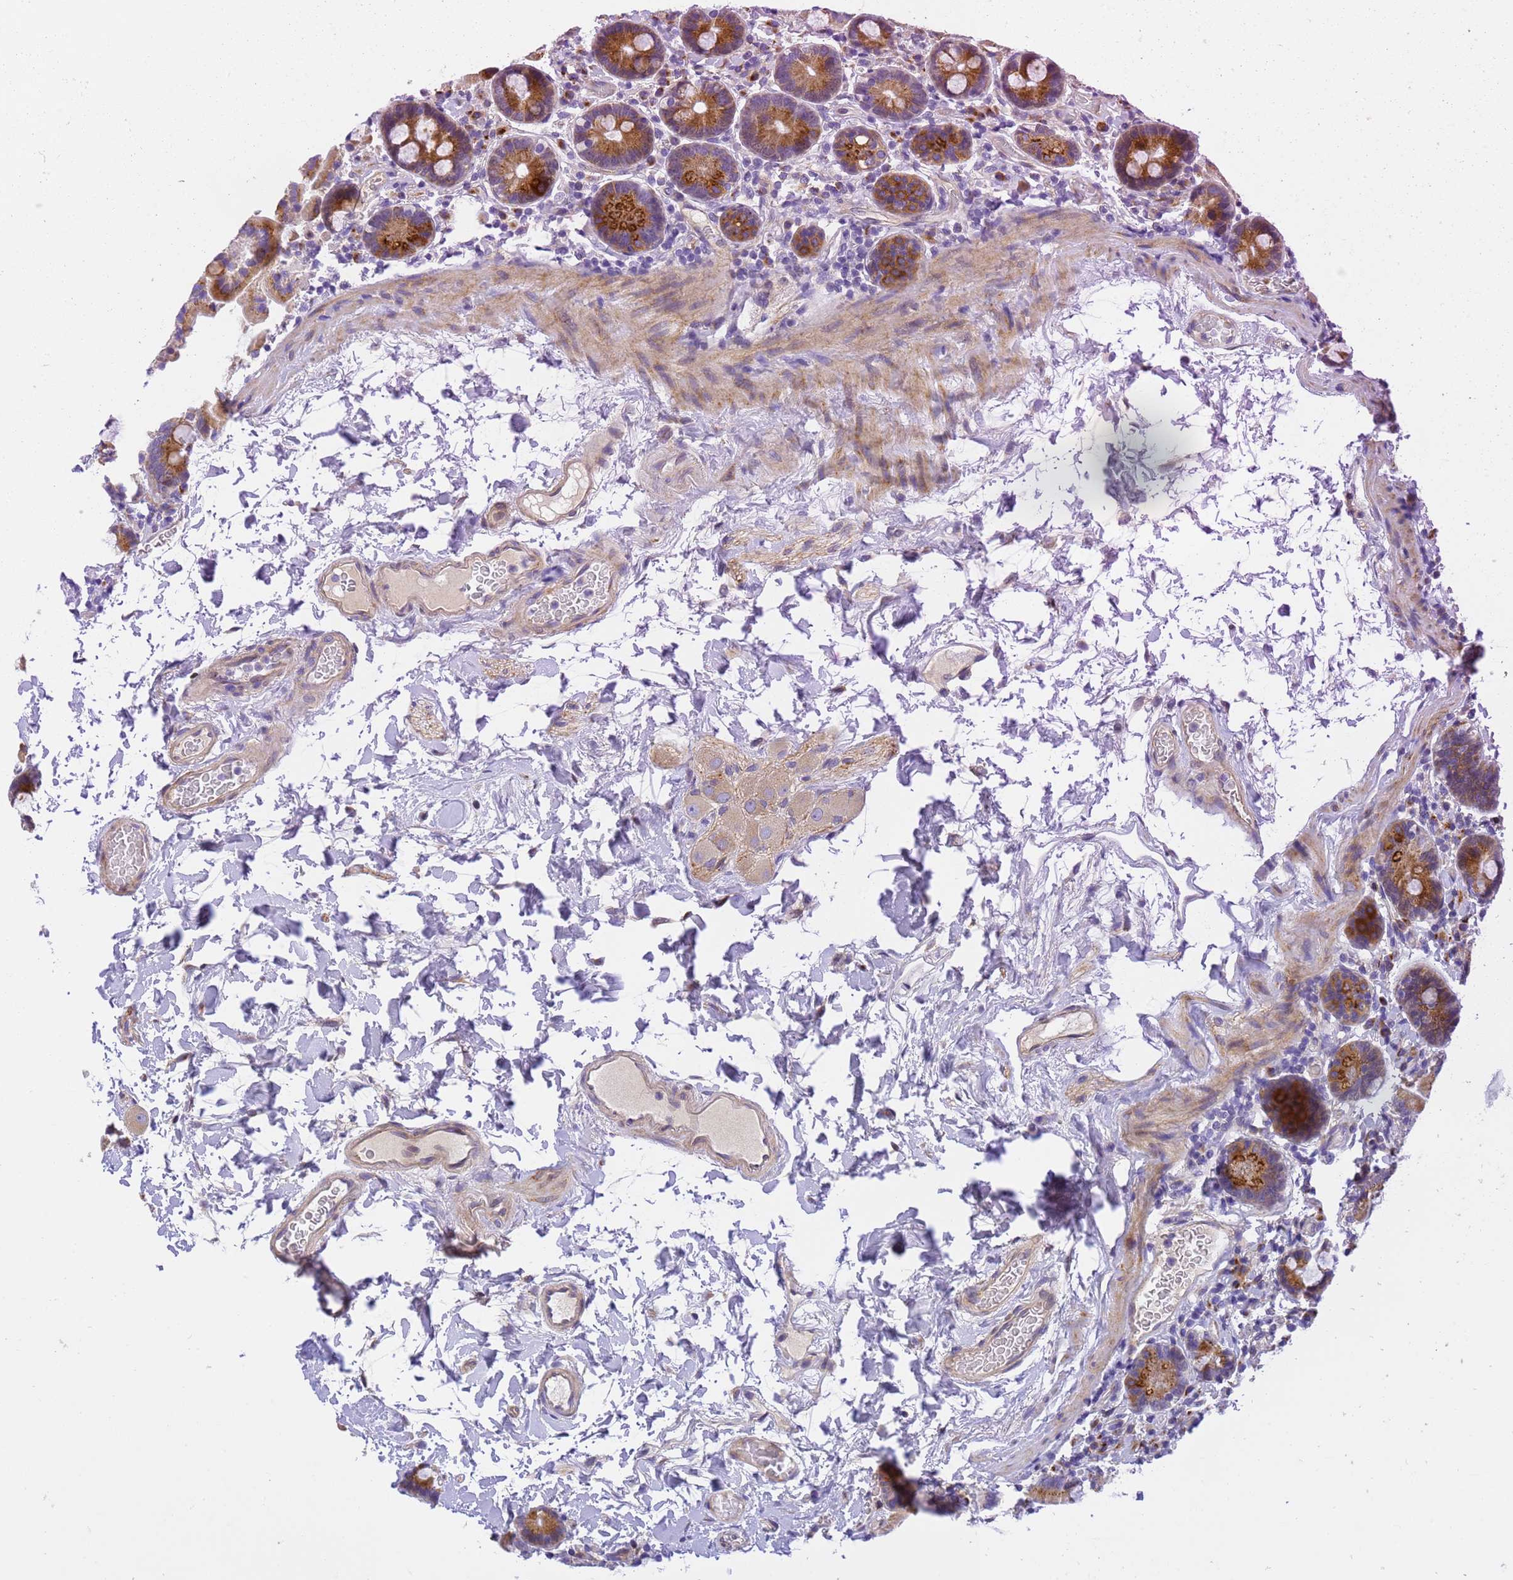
{"staining": {"intensity": "strong", "quantity": ">75%", "location": "cytoplasmic/membranous"}, "tissue": "duodenum", "cell_type": "Glandular cells", "image_type": "normal", "snomed": [{"axis": "morphology", "description": "Normal tissue, NOS"}, {"axis": "topography", "description": "Duodenum"}], "caption": "Protein expression analysis of benign human duodenum reveals strong cytoplasmic/membranous staining in approximately >75% of glandular cells. The staining was performed using DAB (3,3'-diaminobenzidine), with brown indicating positive protein expression. Nuclei are stained blue with hematoxylin.", "gene": "RHBDD3", "patient": {"sex": "male", "age": 55}}